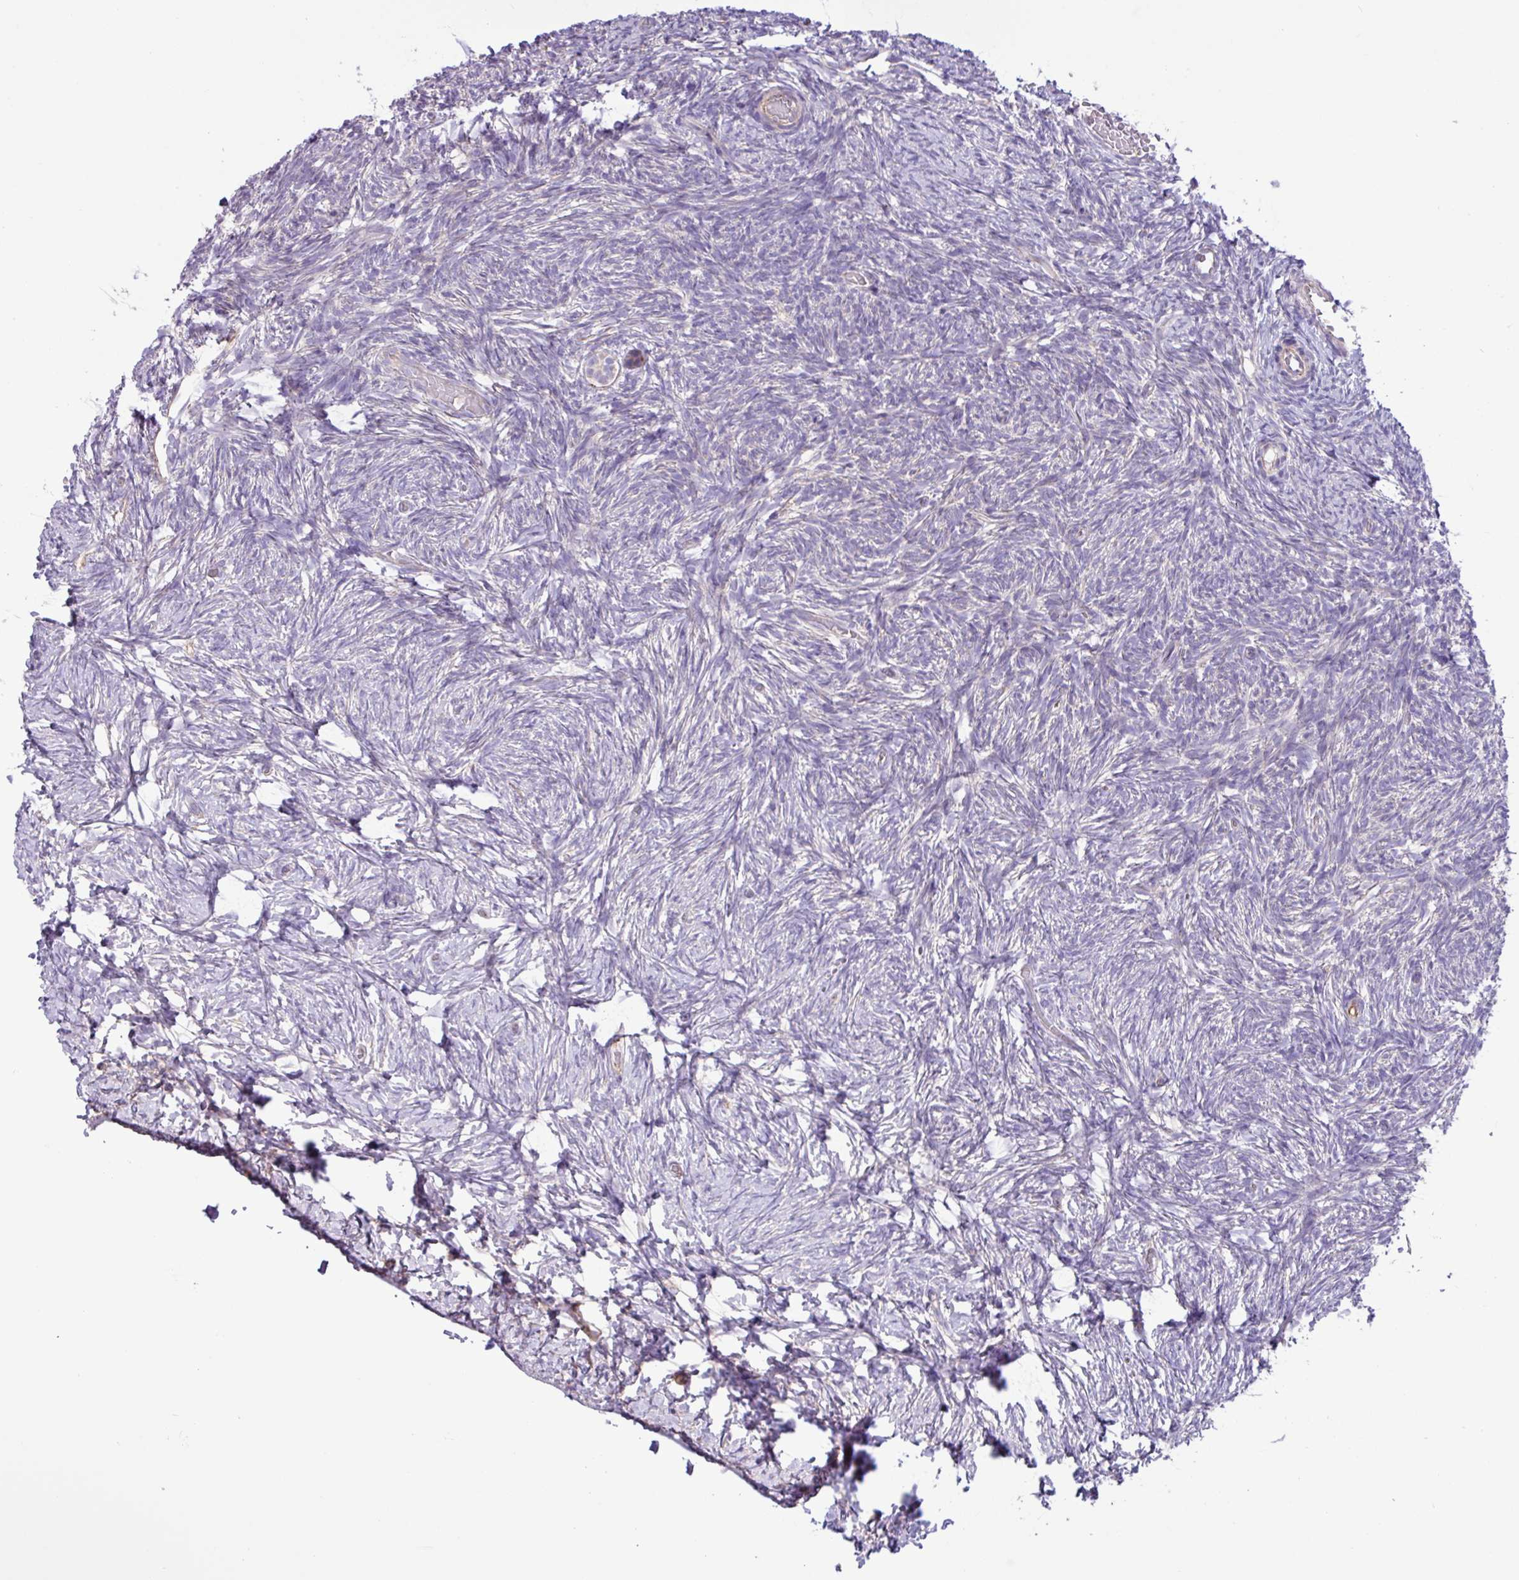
{"staining": {"intensity": "negative", "quantity": "none", "location": "none"}, "tissue": "ovary", "cell_type": "Follicle cells", "image_type": "normal", "snomed": [{"axis": "morphology", "description": "Normal tissue, NOS"}, {"axis": "topography", "description": "Ovary"}], "caption": "IHC photomicrograph of unremarkable ovary: ovary stained with DAB (3,3'-diaminobenzidine) exhibits no significant protein expression in follicle cells. Nuclei are stained in blue.", "gene": "MRM2", "patient": {"sex": "female", "age": 39}}